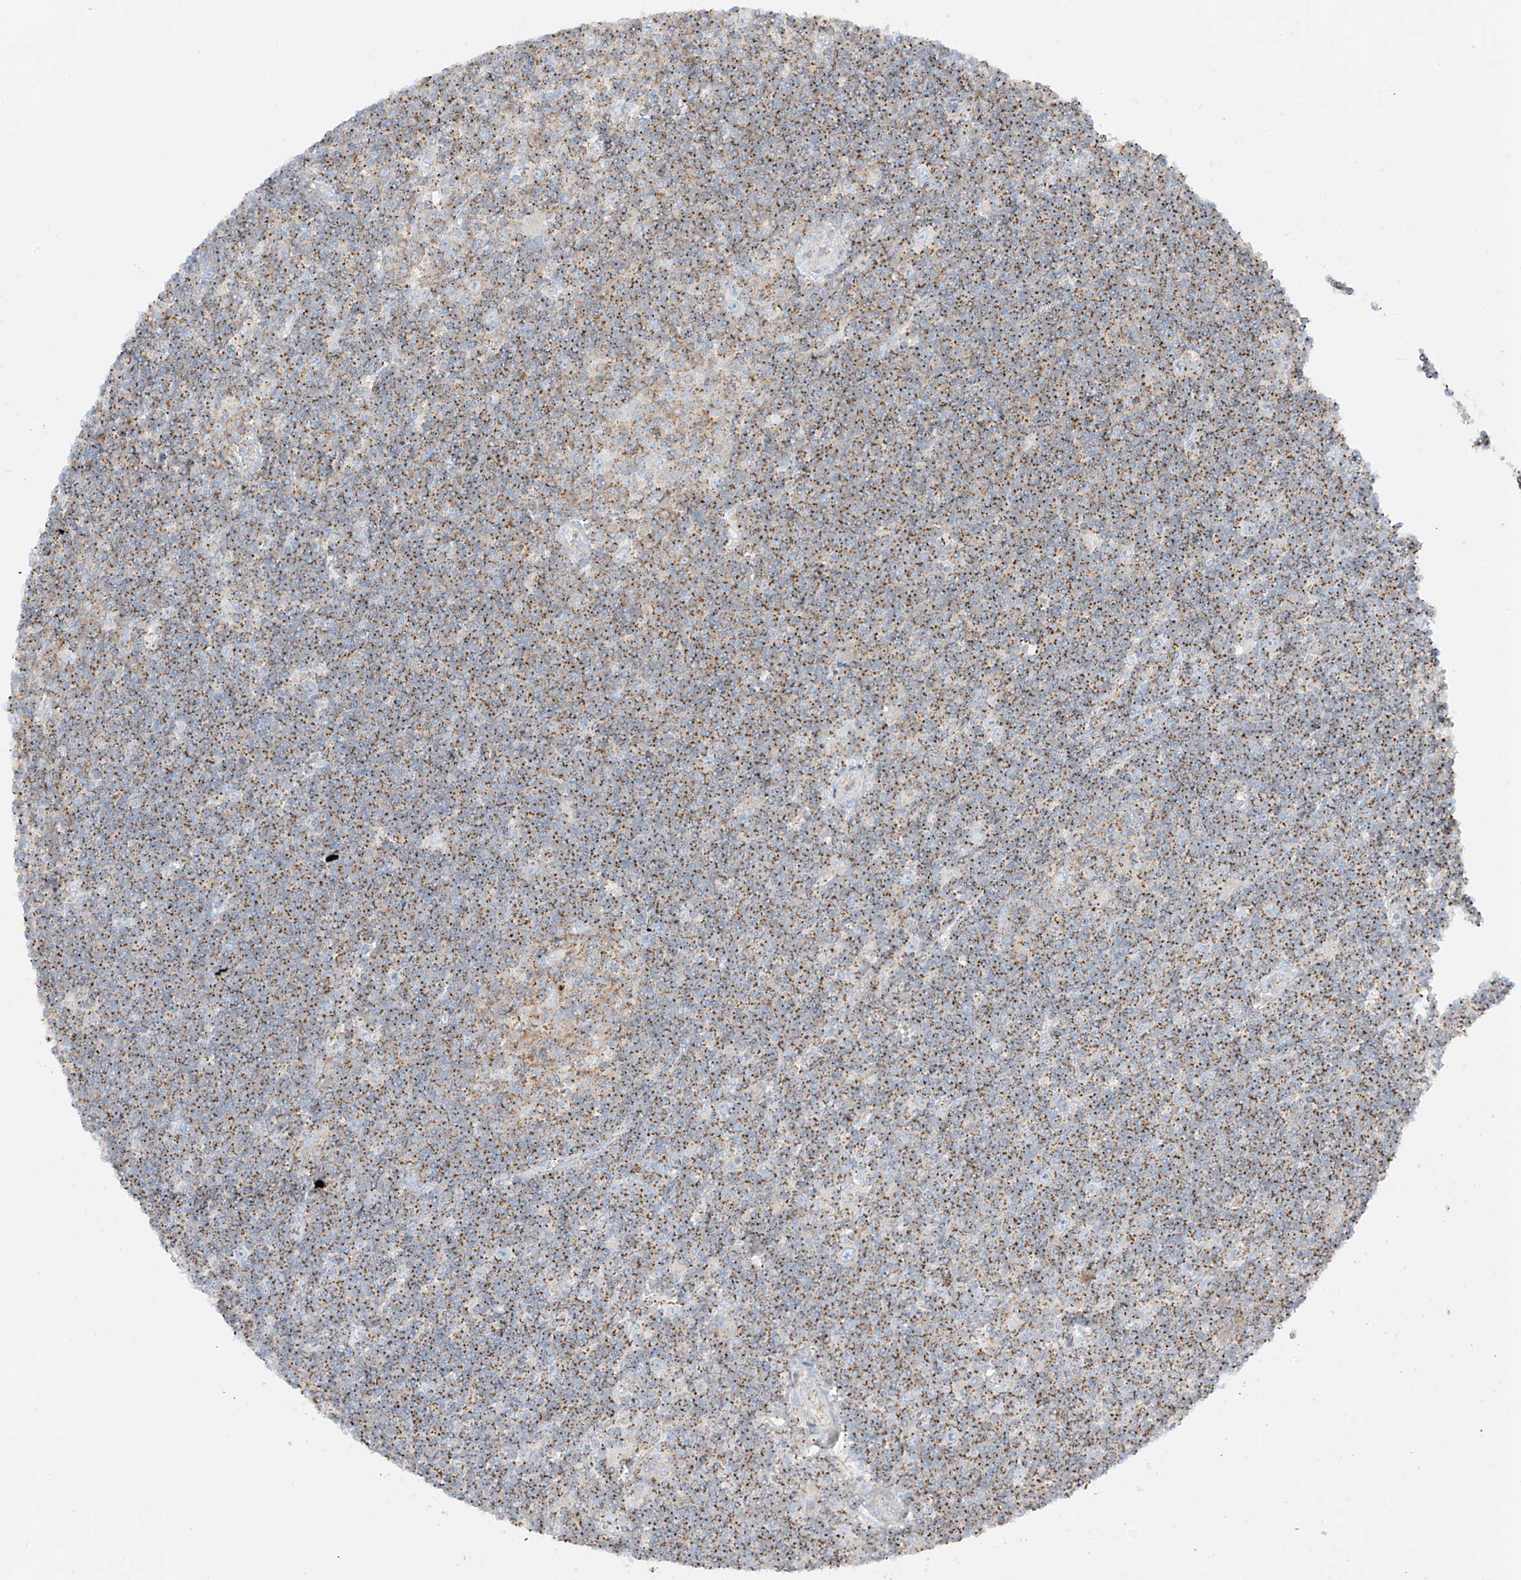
{"staining": {"intensity": "moderate", "quantity": ">75%", "location": "cytoplasmic/membranous"}, "tissue": "lymphoma", "cell_type": "Tumor cells", "image_type": "cancer", "snomed": [{"axis": "morphology", "description": "Malignant lymphoma, non-Hodgkin's type, Low grade"}, {"axis": "topography", "description": "Spleen"}], "caption": "About >75% of tumor cells in malignant lymphoma, non-Hodgkin's type (low-grade) reveal moderate cytoplasmic/membranous protein staining as visualized by brown immunohistochemical staining.", "gene": "XKR3", "patient": {"sex": "male", "age": 76}}